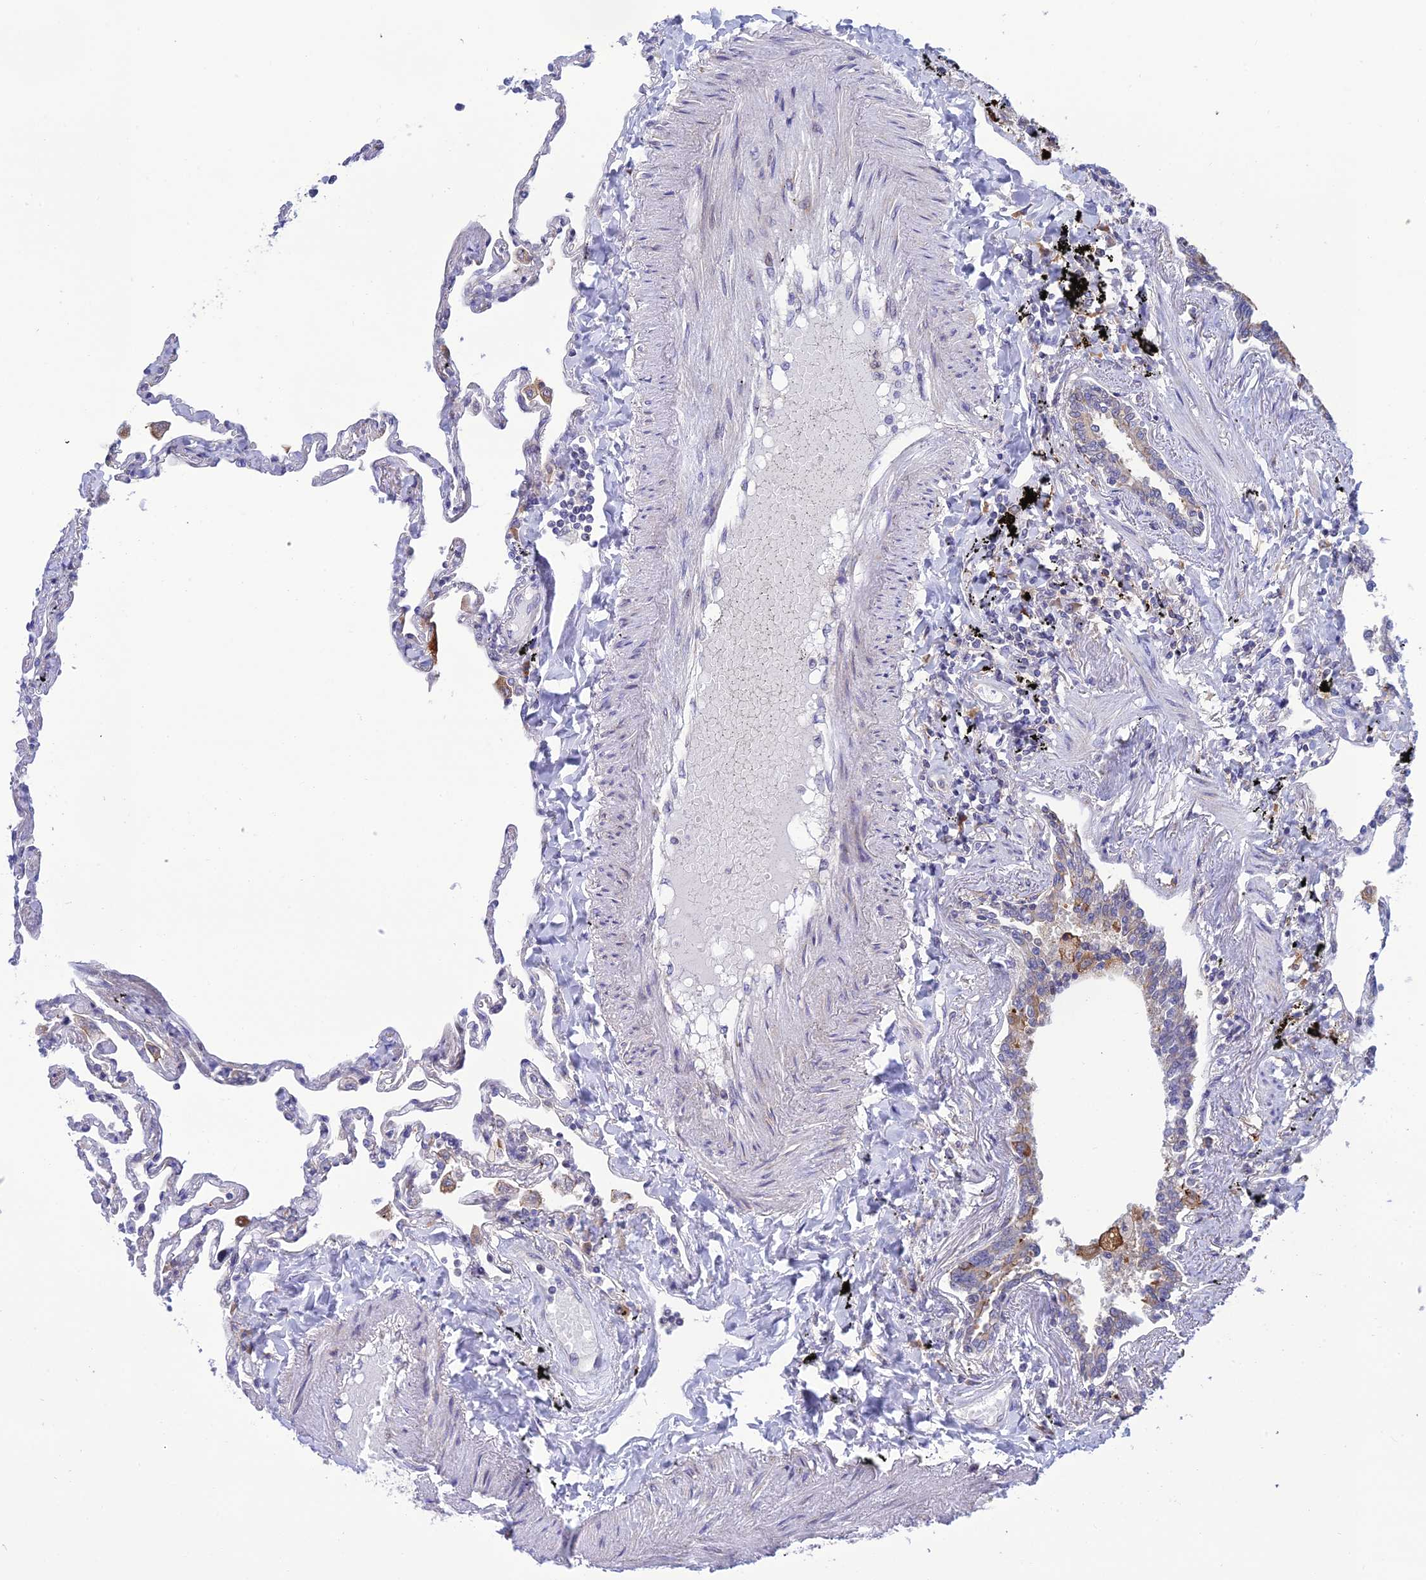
{"staining": {"intensity": "negative", "quantity": "none", "location": "none"}, "tissue": "lung", "cell_type": "Alveolar cells", "image_type": "normal", "snomed": [{"axis": "morphology", "description": "Normal tissue, NOS"}, {"axis": "topography", "description": "Lung"}], "caption": "The photomicrograph demonstrates no significant staining in alveolar cells of lung. (Brightfield microscopy of DAB immunohistochemistry (IHC) at high magnification).", "gene": "CLCN7", "patient": {"sex": "female", "age": 67}}